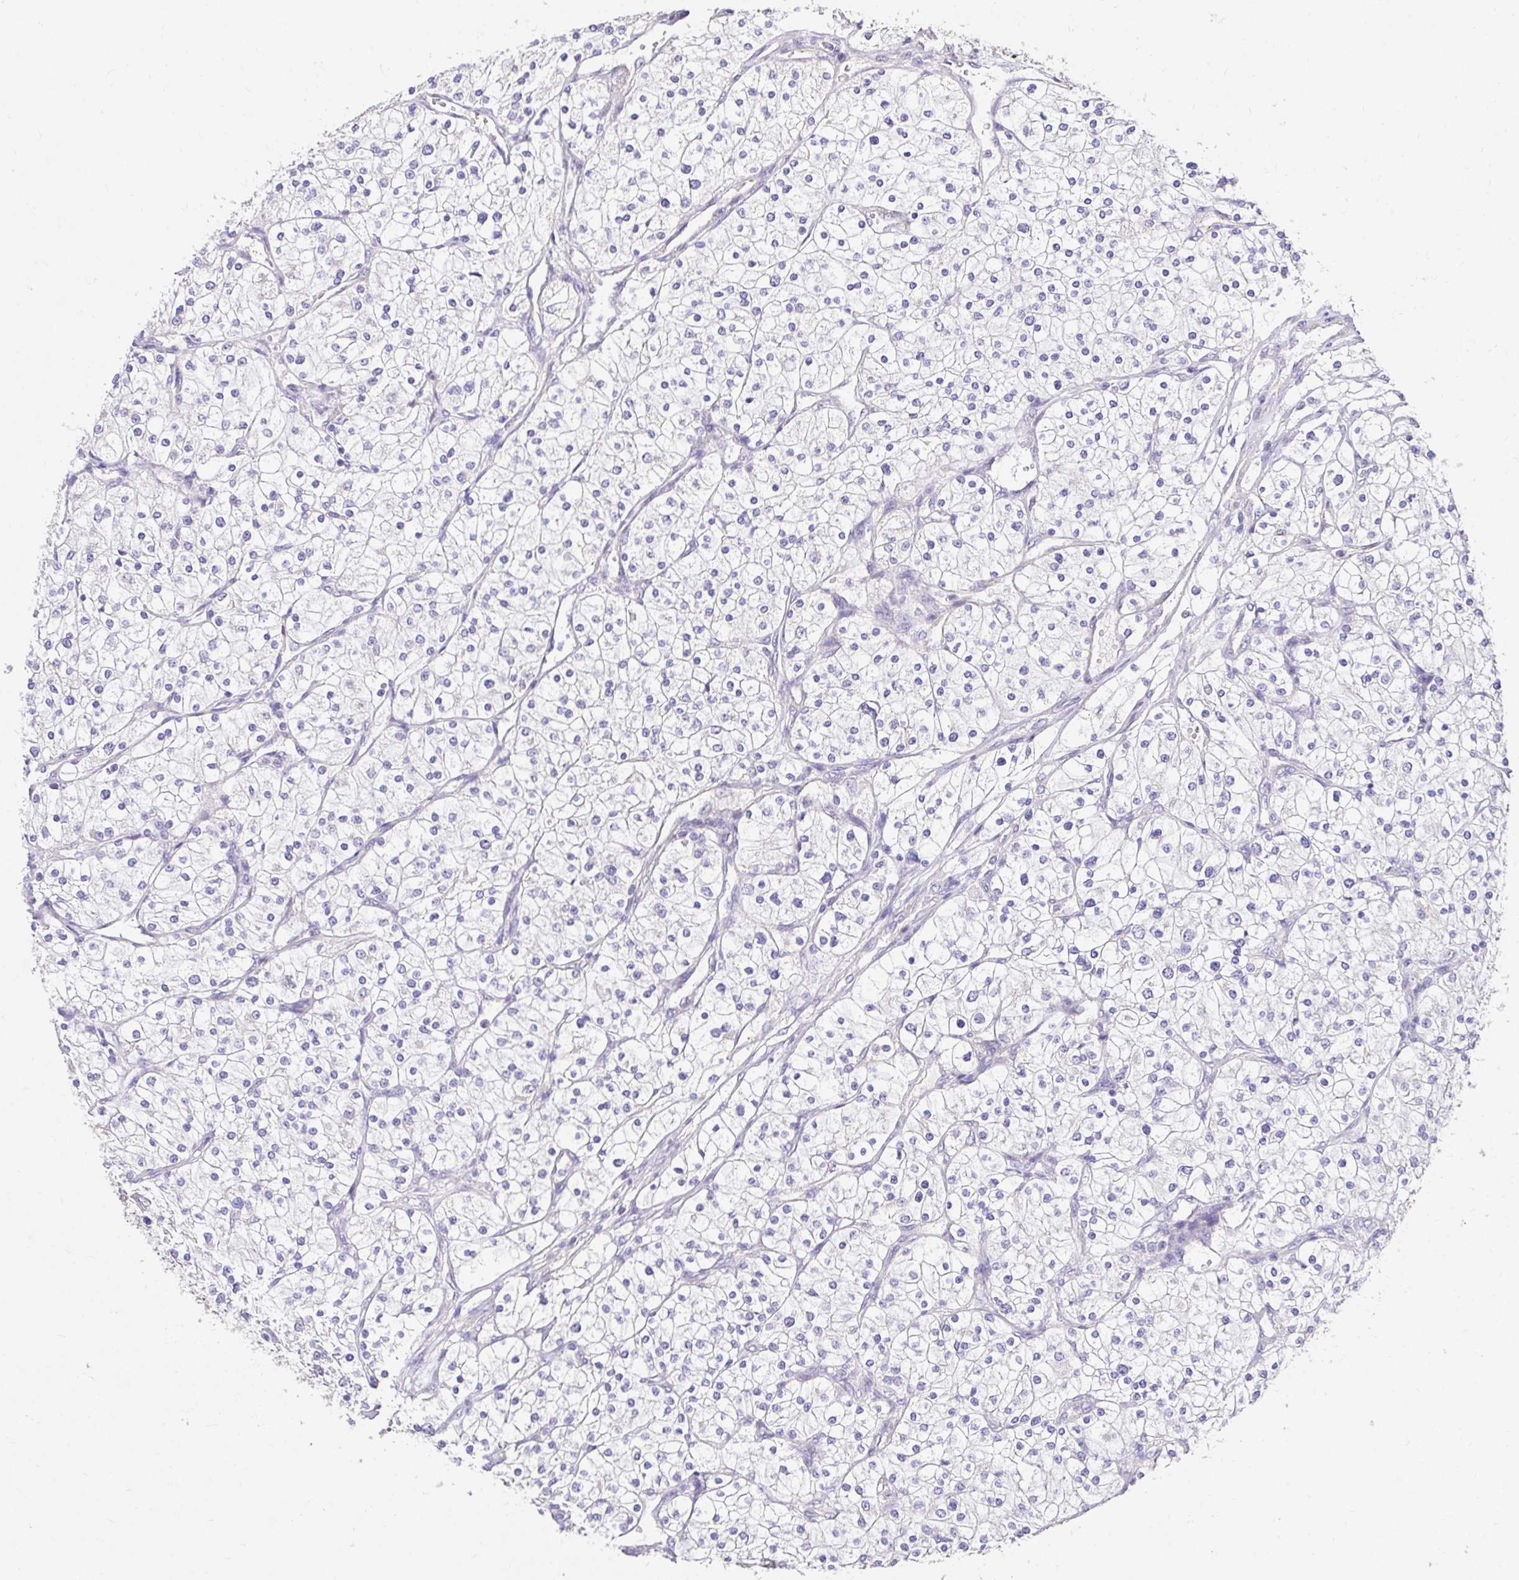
{"staining": {"intensity": "negative", "quantity": "none", "location": "none"}, "tissue": "renal cancer", "cell_type": "Tumor cells", "image_type": "cancer", "snomed": [{"axis": "morphology", "description": "Adenocarcinoma, NOS"}, {"axis": "topography", "description": "Kidney"}], "caption": "This is a histopathology image of immunohistochemistry staining of adenocarcinoma (renal), which shows no expression in tumor cells.", "gene": "KIAA1210", "patient": {"sex": "male", "age": 80}}